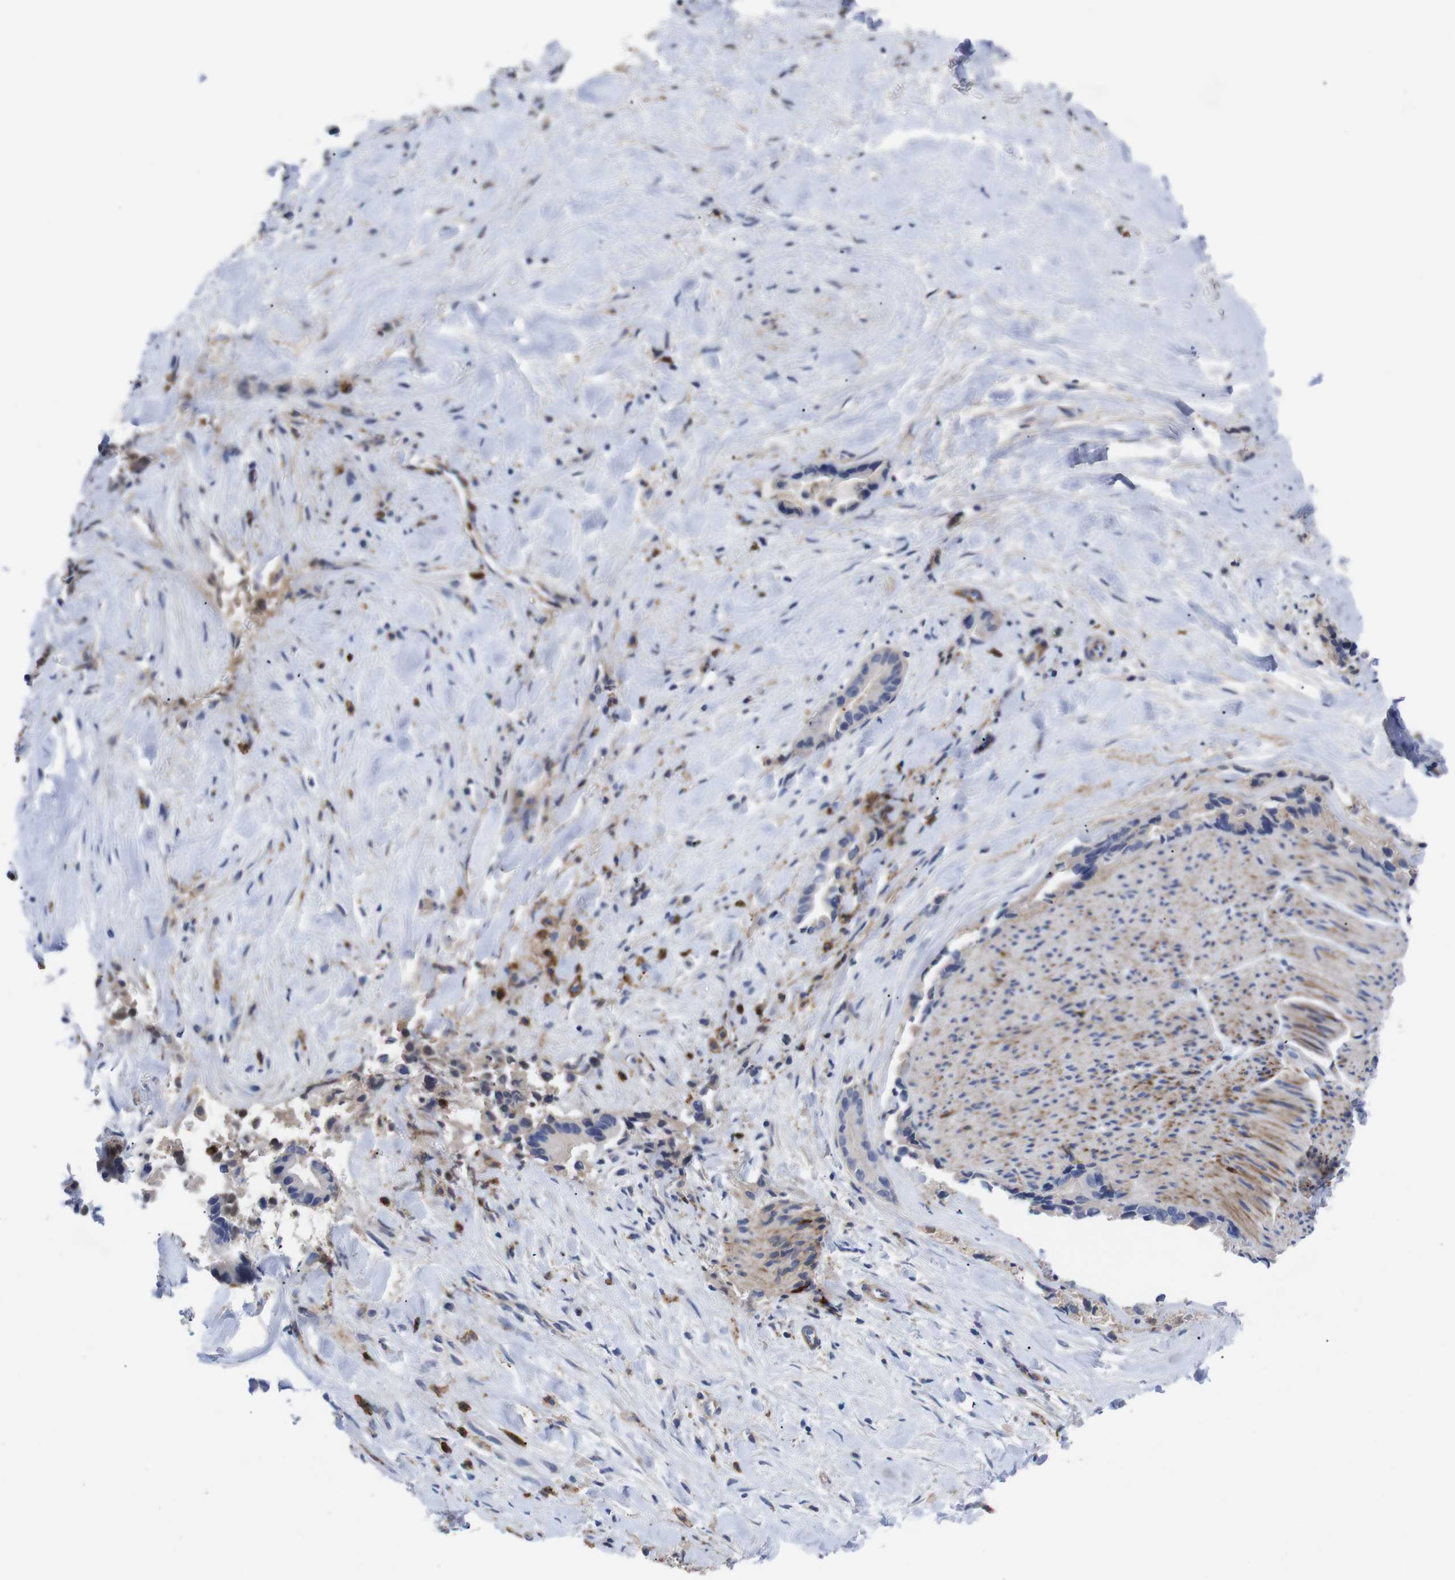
{"staining": {"intensity": "negative", "quantity": "none", "location": "none"}, "tissue": "liver cancer", "cell_type": "Tumor cells", "image_type": "cancer", "snomed": [{"axis": "morphology", "description": "Cholangiocarcinoma"}, {"axis": "topography", "description": "Liver"}], "caption": "Protein analysis of liver cancer demonstrates no significant positivity in tumor cells.", "gene": "C5AR1", "patient": {"sex": "female", "age": 55}}